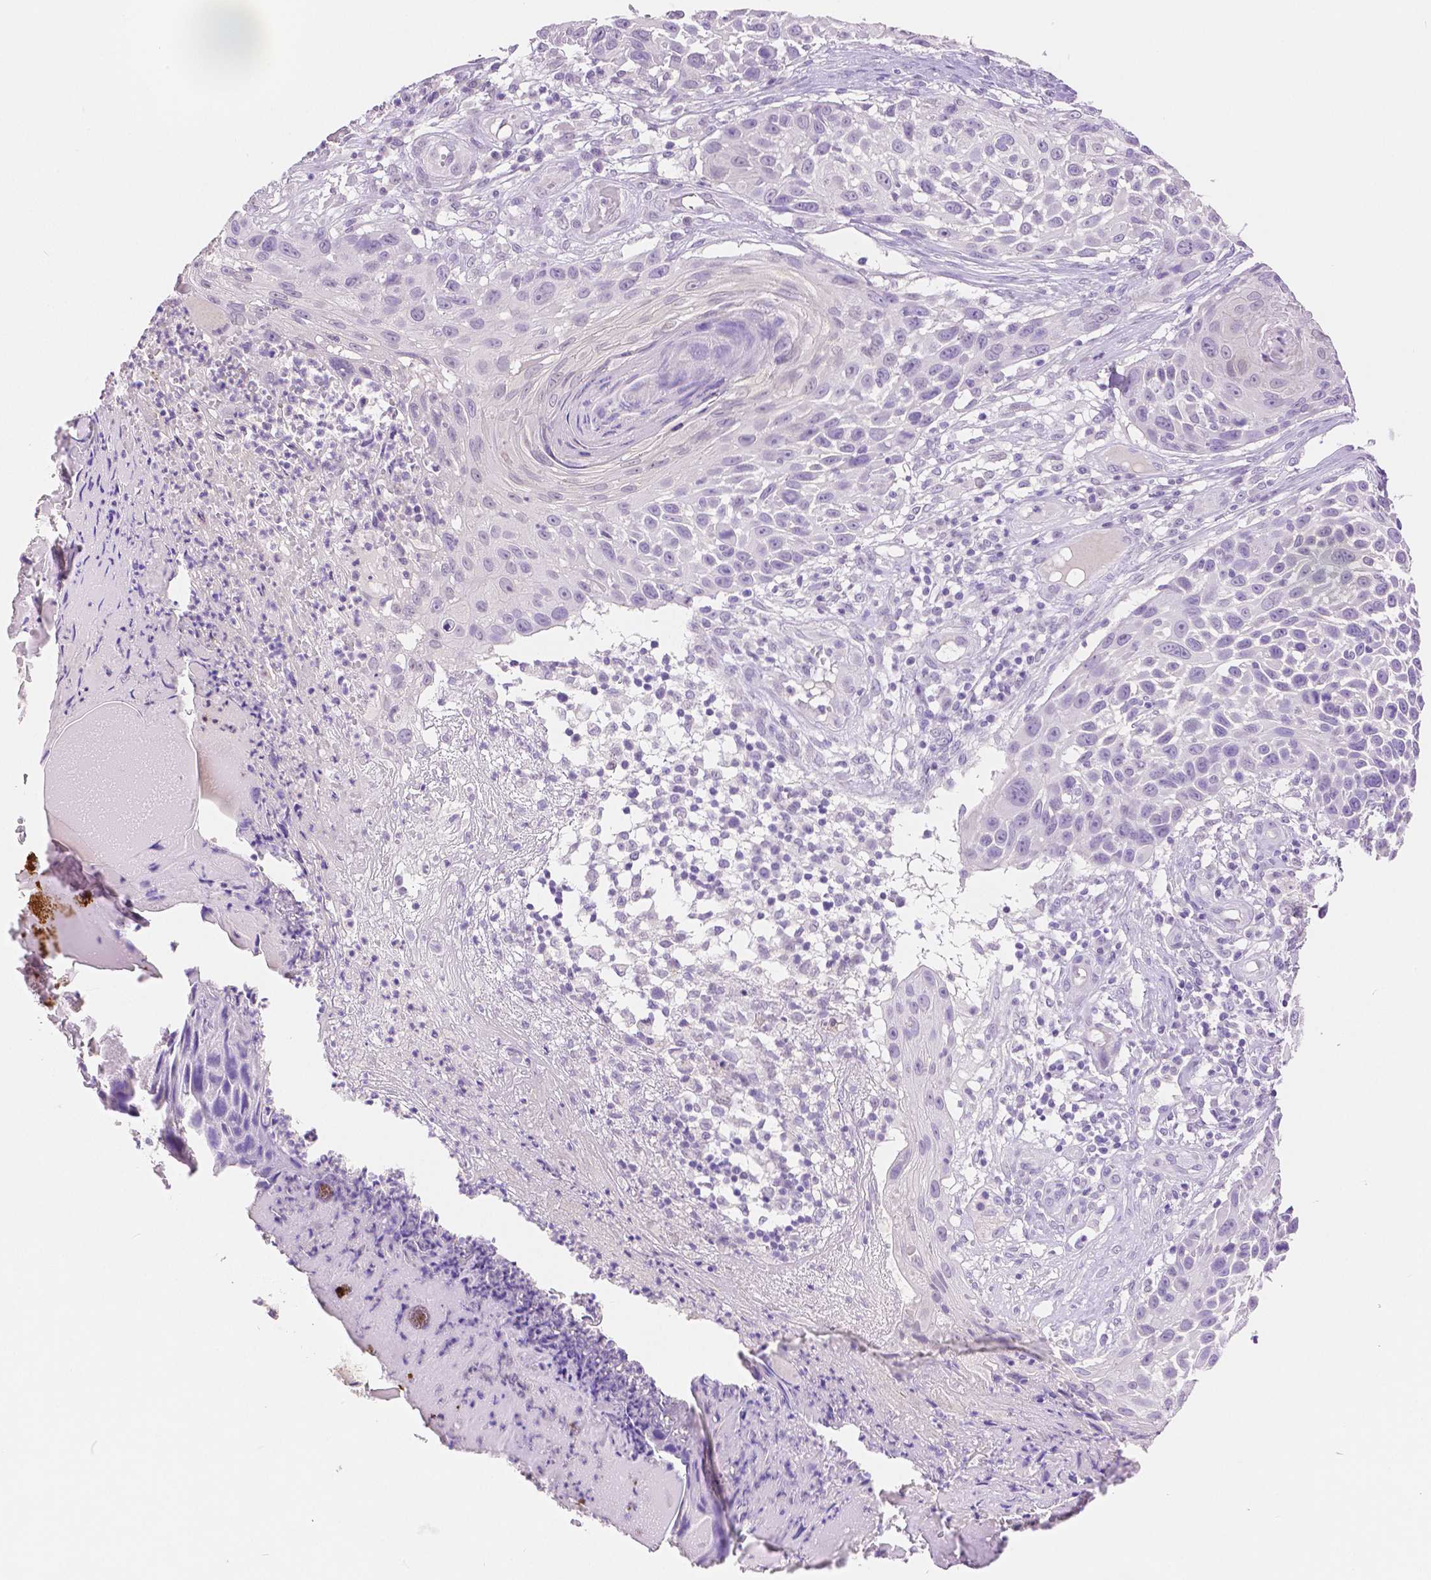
{"staining": {"intensity": "negative", "quantity": "none", "location": "none"}, "tissue": "skin cancer", "cell_type": "Tumor cells", "image_type": "cancer", "snomed": [{"axis": "morphology", "description": "Squamous cell carcinoma, NOS"}, {"axis": "topography", "description": "Skin"}], "caption": "This is a micrograph of immunohistochemistry staining of skin cancer, which shows no expression in tumor cells.", "gene": "HNF1B", "patient": {"sex": "male", "age": 92}}